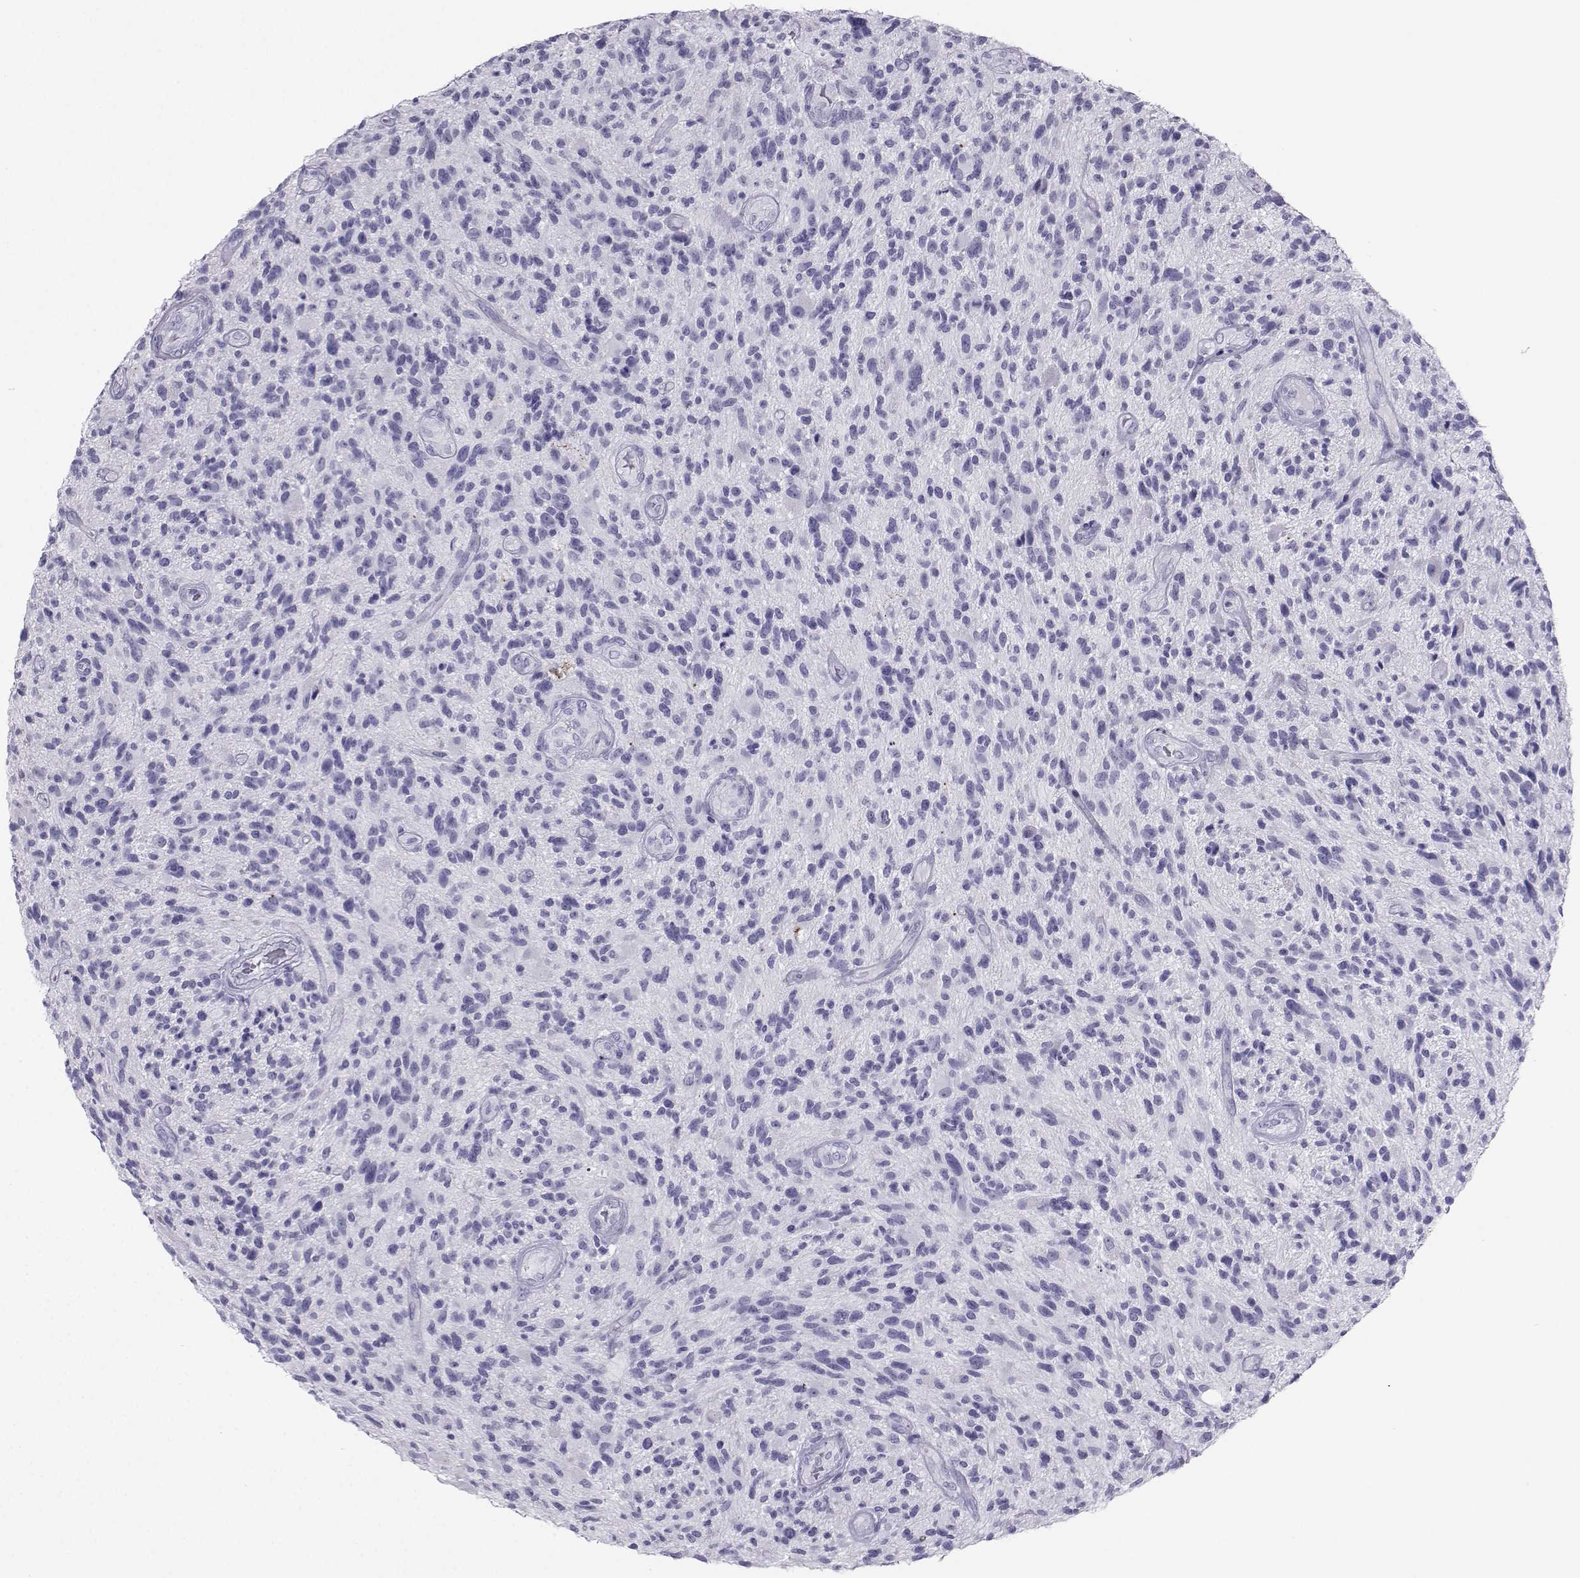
{"staining": {"intensity": "negative", "quantity": "none", "location": "none"}, "tissue": "glioma", "cell_type": "Tumor cells", "image_type": "cancer", "snomed": [{"axis": "morphology", "description": "Glioma, malignant, High grade"}, {"axis": "topography", "description": "Brain"}], "caption": "High power microscopy histopathology image of an immunohistochemistry (IHC) photomicrograph of high-grade glioma (malignant), revealing no significant positivity in tumor cells. (Immunohistochemistry (ihc), brightfield microscopy, high magnification).", "gene": "SST", "patient": {"sex": "male", "age": 47}}